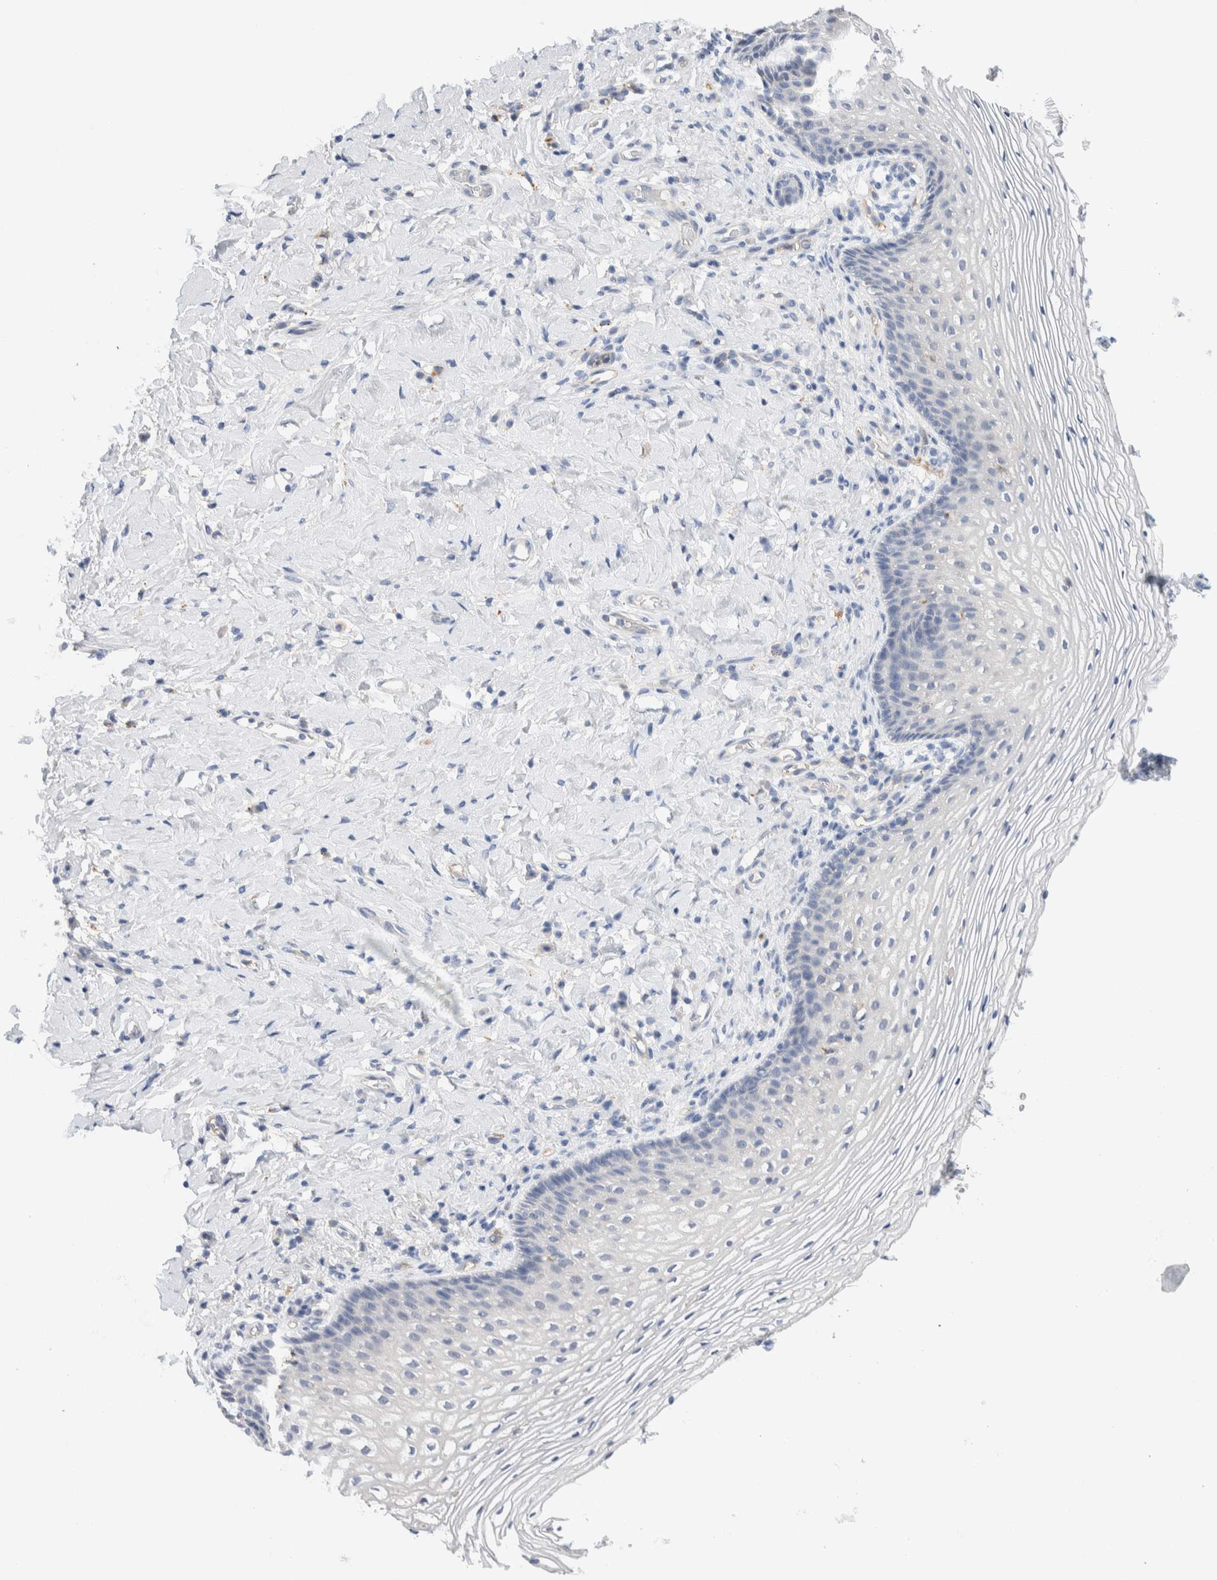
{"staining": {"intensity": "negative", "quantity": "none", "location": "none"}, "tissue": "vagina", "cell_type": "Squamous epithelial cells", "image_type": "normal", "snomed": [{"axis": "morphology", "description": "Normal tissue, NOS"}, {"axis": "topography", "description": "Vagina"}], "caption": "The photomicrograph shows no significant expression in squamous epithelial cells of vagina. (Immunohistochemistry (ihc), brightfield microscopy, high magnification).", "gene": "METRNL", "patient": {"sex": "female", "age": 60}}